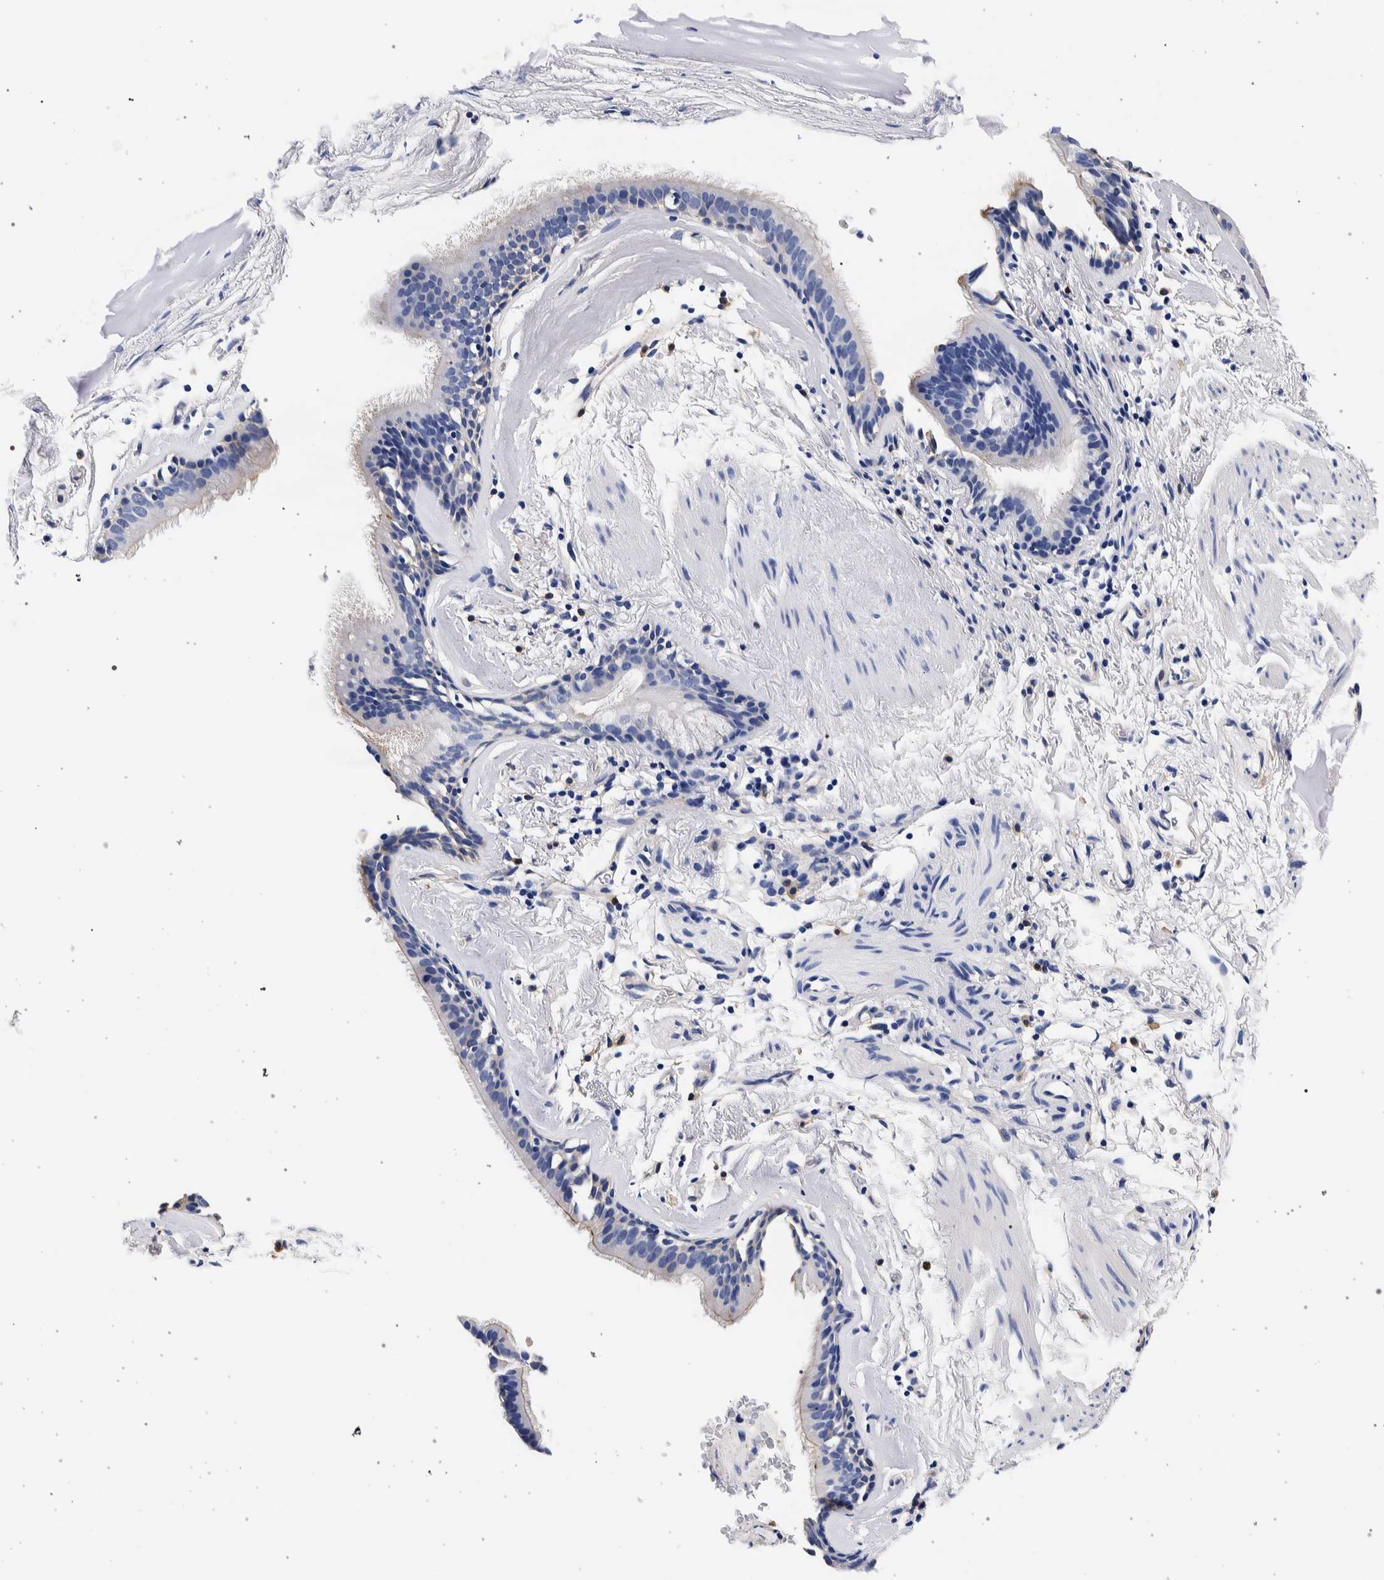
{"staining": {"intensity": "negative", "quantity": "none", "location": "none"}, "tissue": "bronchus", "cell_type": "Respiratory epithelial cells", "image_type": "normal", "snomed": [{"axis": "morphology", "description": "Normal tissue, NOS"}, {"axis": "topography", "description": "Cartilage tissue"}], "caption": "Bronchus stained for a protein using immunohistochemistry (IHC) demonstrates no positivity respiratory epithelial cells.", "gene": "NIBAN2", "patient": {"sex": "female", "age": 63}}